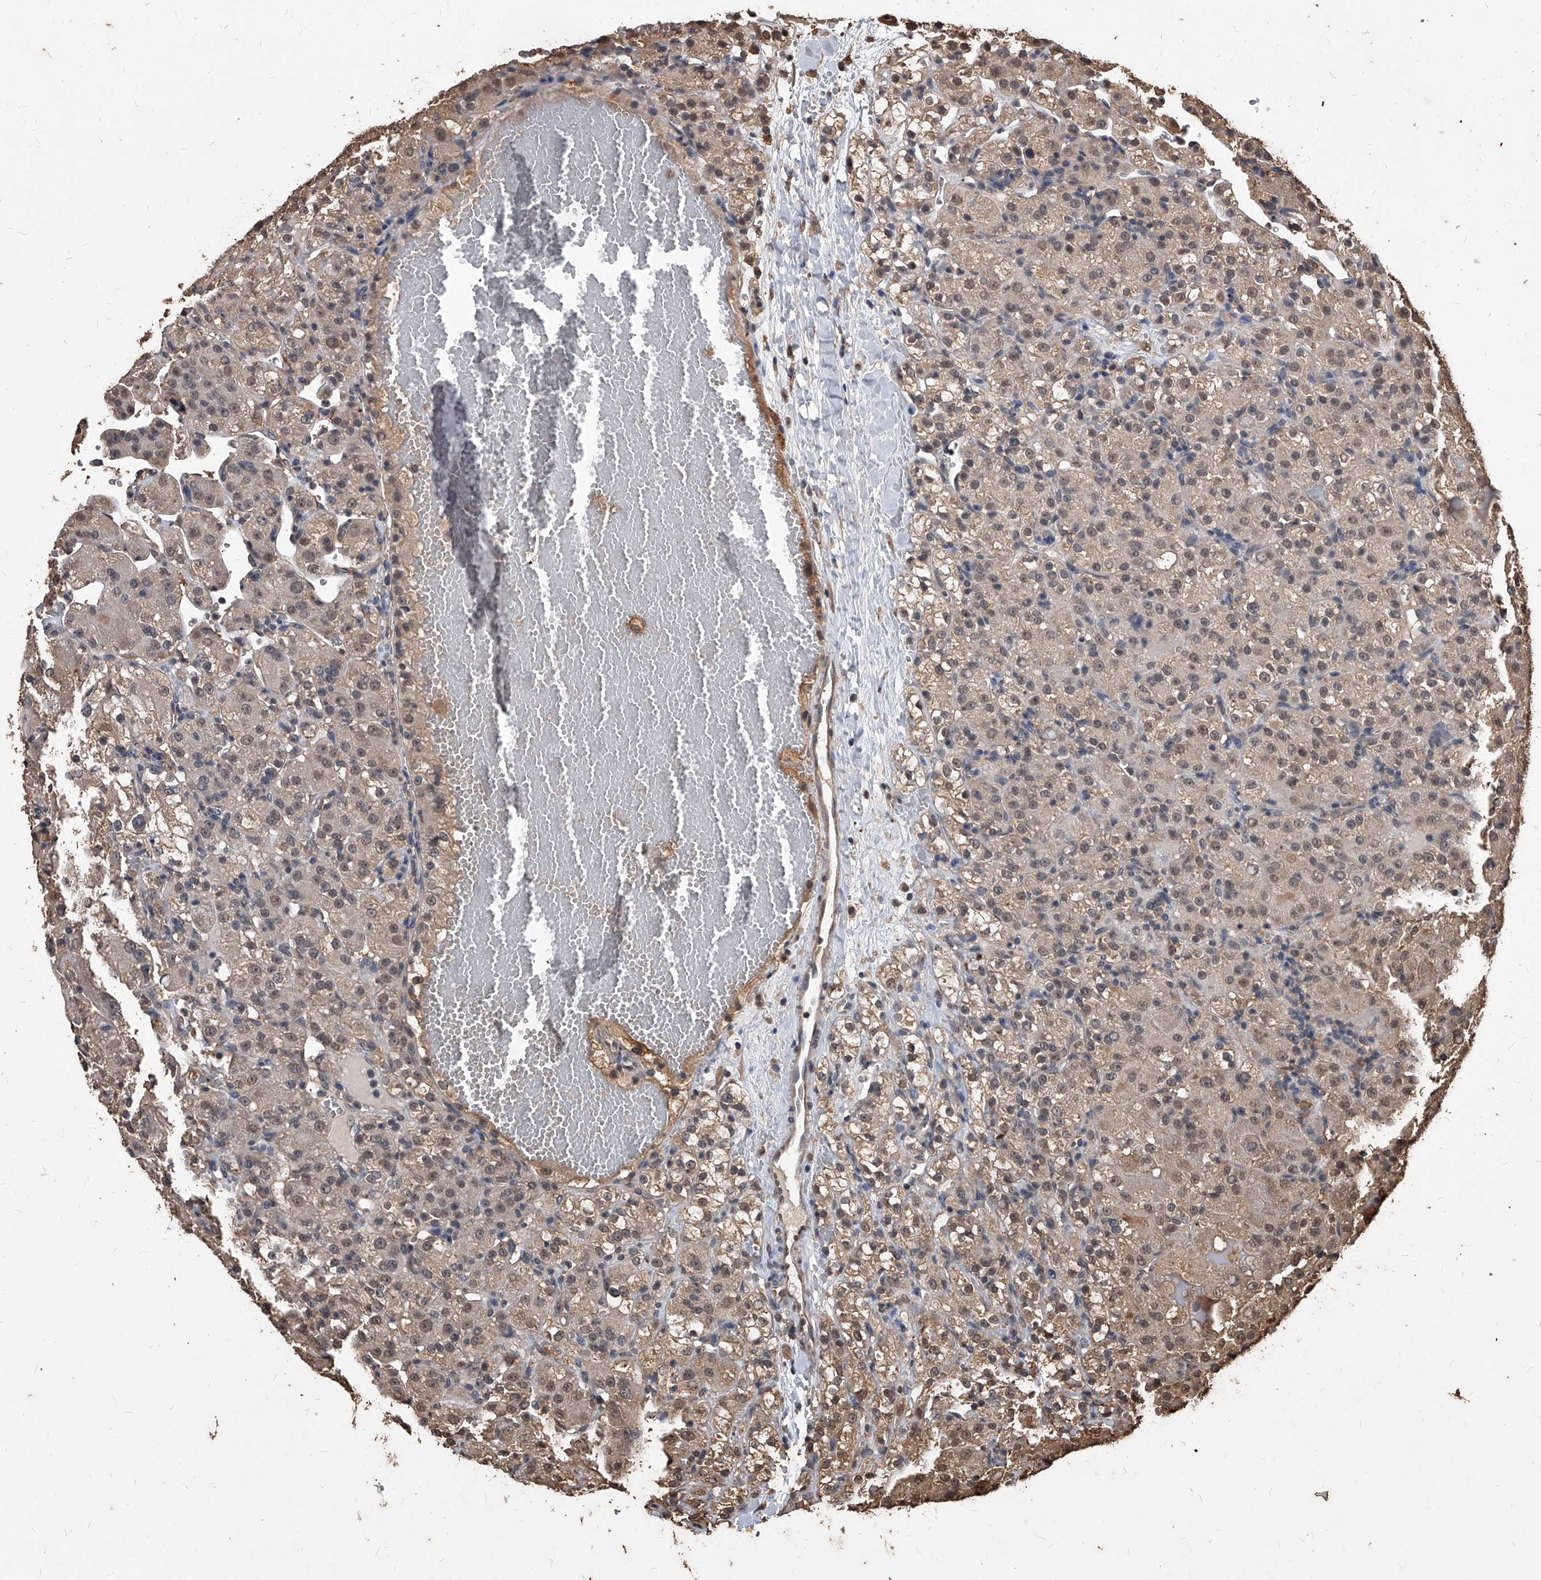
{"staining": {"intensity": "weak", "quantity": "25%-75%", "location": "cytoplasmic/membranous,nuclear"}, "tissue": "renal cancer", "cell_type": "Tumor cells", "image_type": "cancer", "snomed": [{"axis": "morphology", "description": "Normal tissue, NOS"}, {"axis": "morphology", "description": "Adenocarcinoma, NOS"}, {"axis": "topography", "description": "Kidney"}], "caption": "The histopathology image reveals a brown stain indicating the presence of a protein in the cytoplasmic/membranous and nuclear of tumor cells in renal adenocarcinoma.", "gene": "FBXL4", "patient": {"sex": "male", "age": 61}}